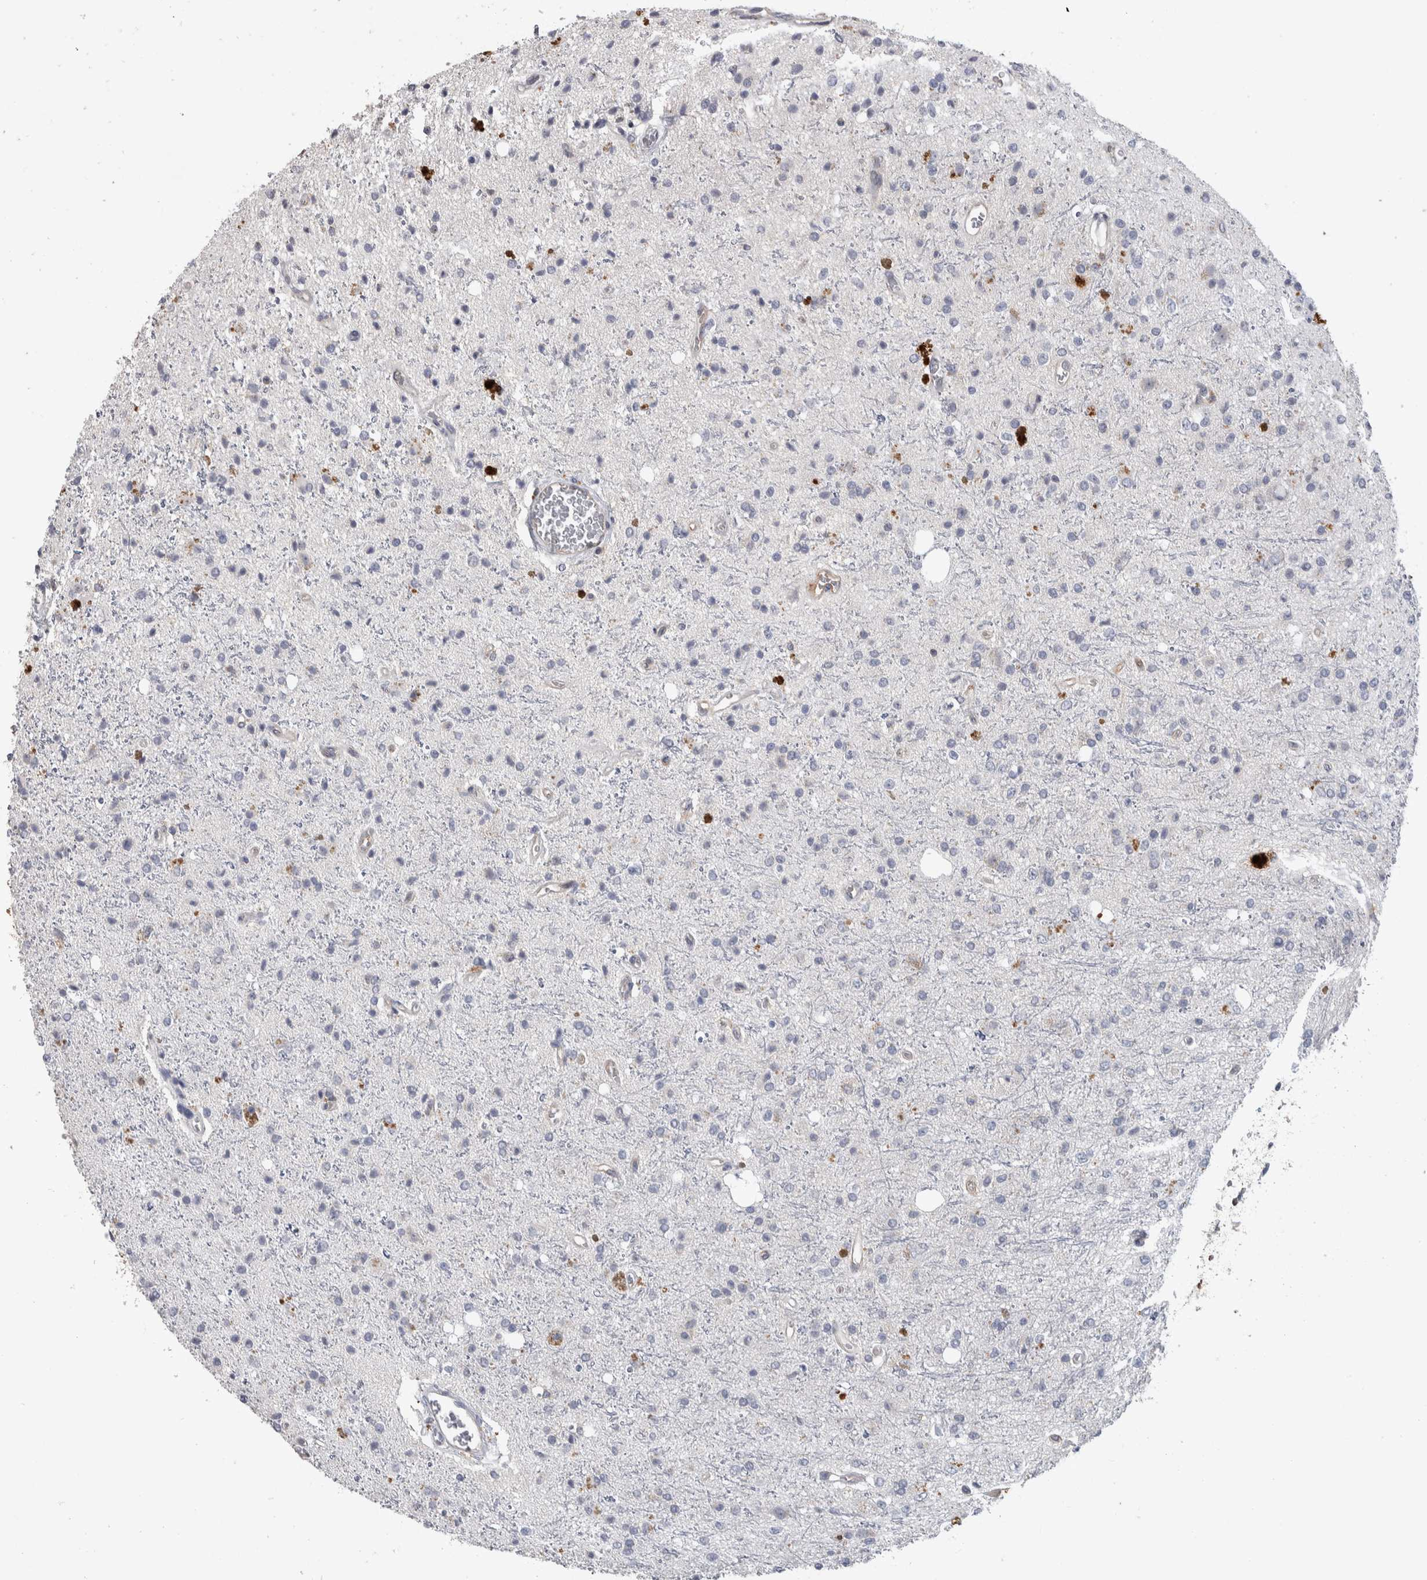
{"staining": {"intensity": "negative", "quantity": "none", "location": "none"}, "tissue": "glioma", "cell_type": "Tumor cells", "image_type": "cancer", "snomed": [{"axis": "morphology", "description": "Glioma, malignant, High grade"}, {"axis": "topography", "description": "Brain"}], "caption": "The histopathology image reveals no staining of tumor cells in glioma.", "gene": "NFKB2", "patient": {"sex": "male", "age": 47}}